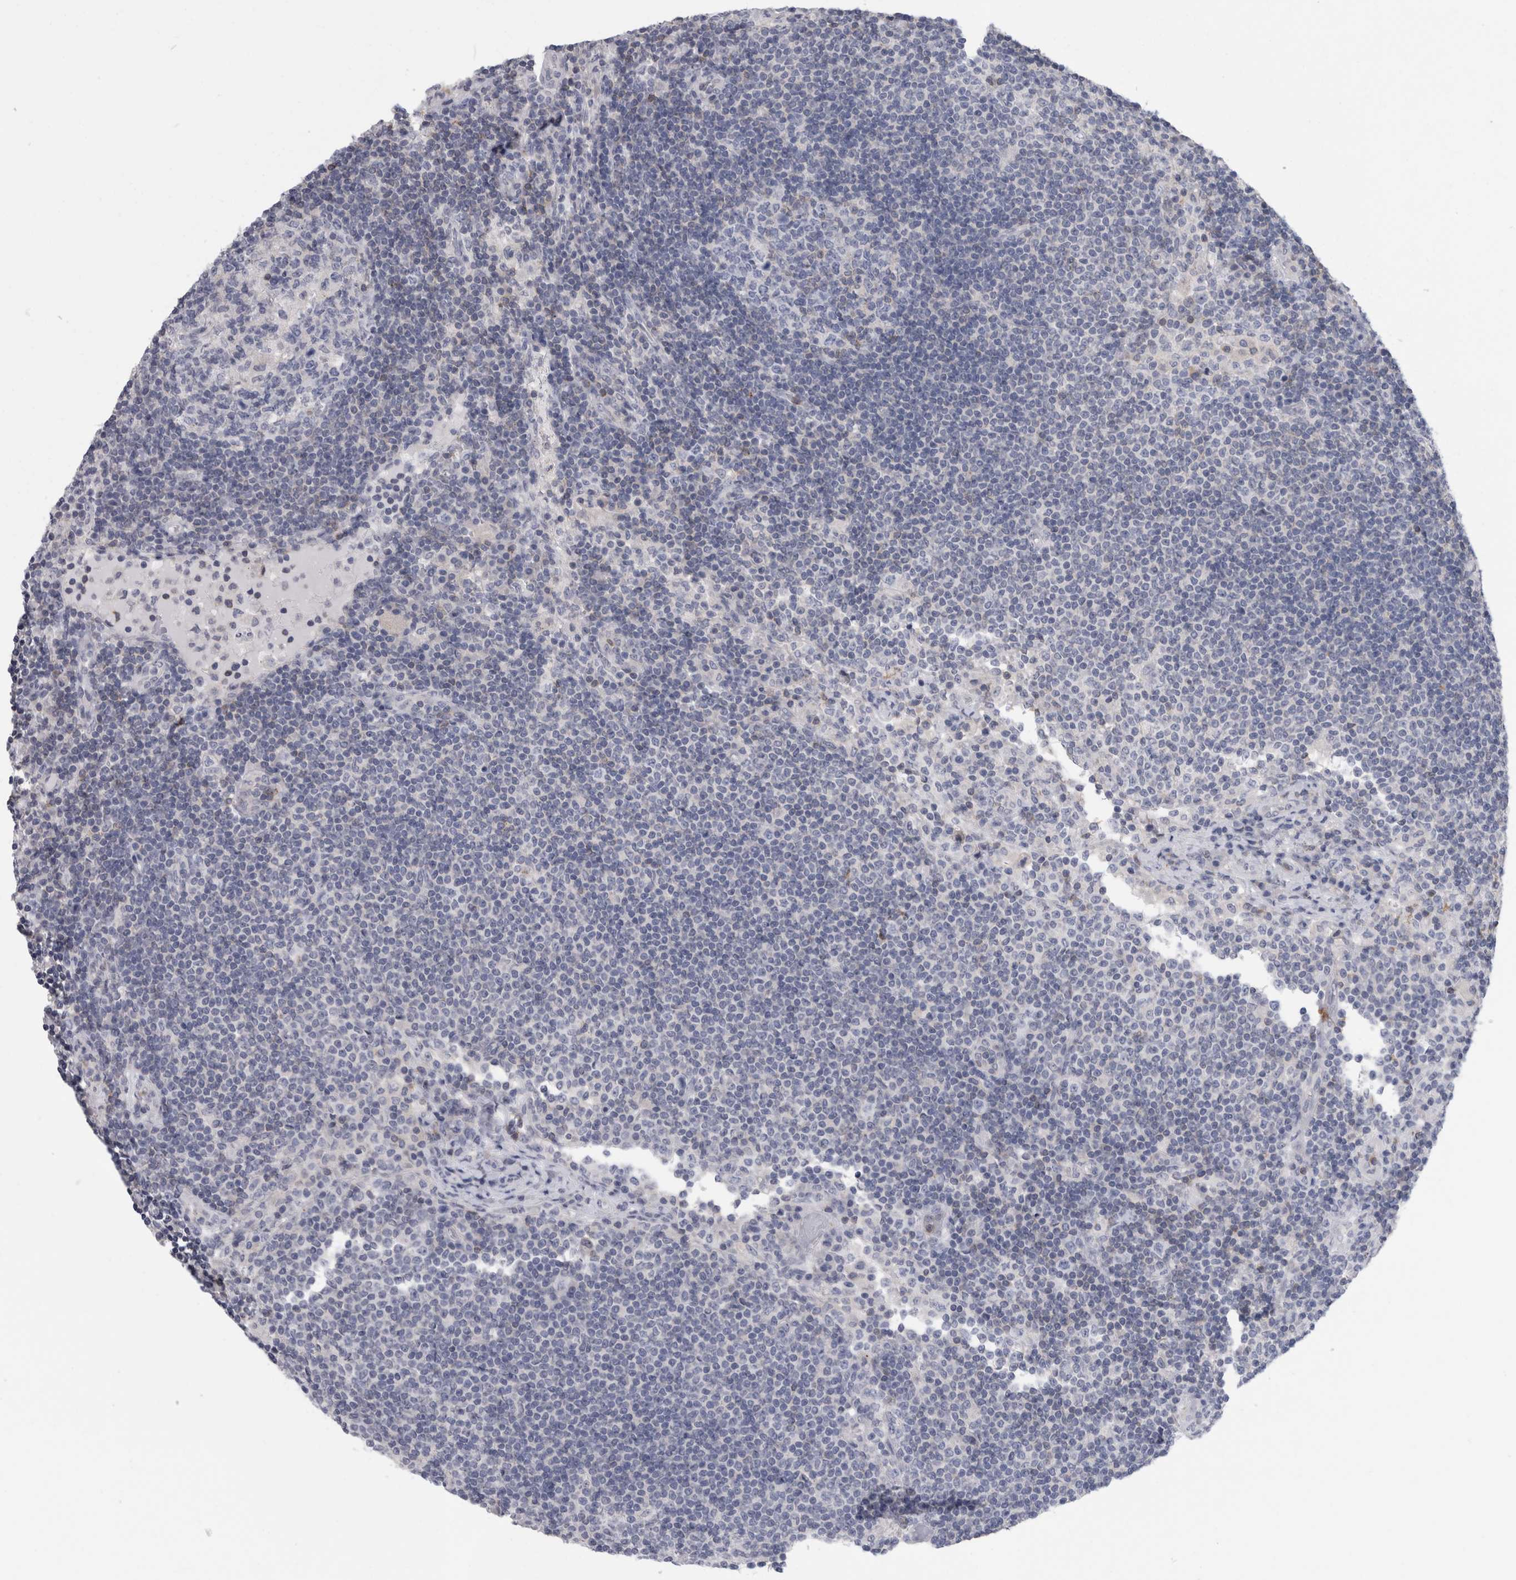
{"staining": {"intensity": "negative", "quantity": "none", "location": "none"}, "tissue": "lymph node", "cell_type": "Germinal center cells", "image_type": "normal", "snomed": [{"axis": "morphology", "description": "Normal tissue, NOS"}, {"axis": "topography", "description": "Lymph node"}], "caption": "The micrograph reveals no significant staining in germinal center cells of lymph node. (Brightfield microscopy of DAB immunohistochemistry (IHC) at high magnification).", "gene": "ANKFY1", "patient": {"sex": "female", "age": 53}}